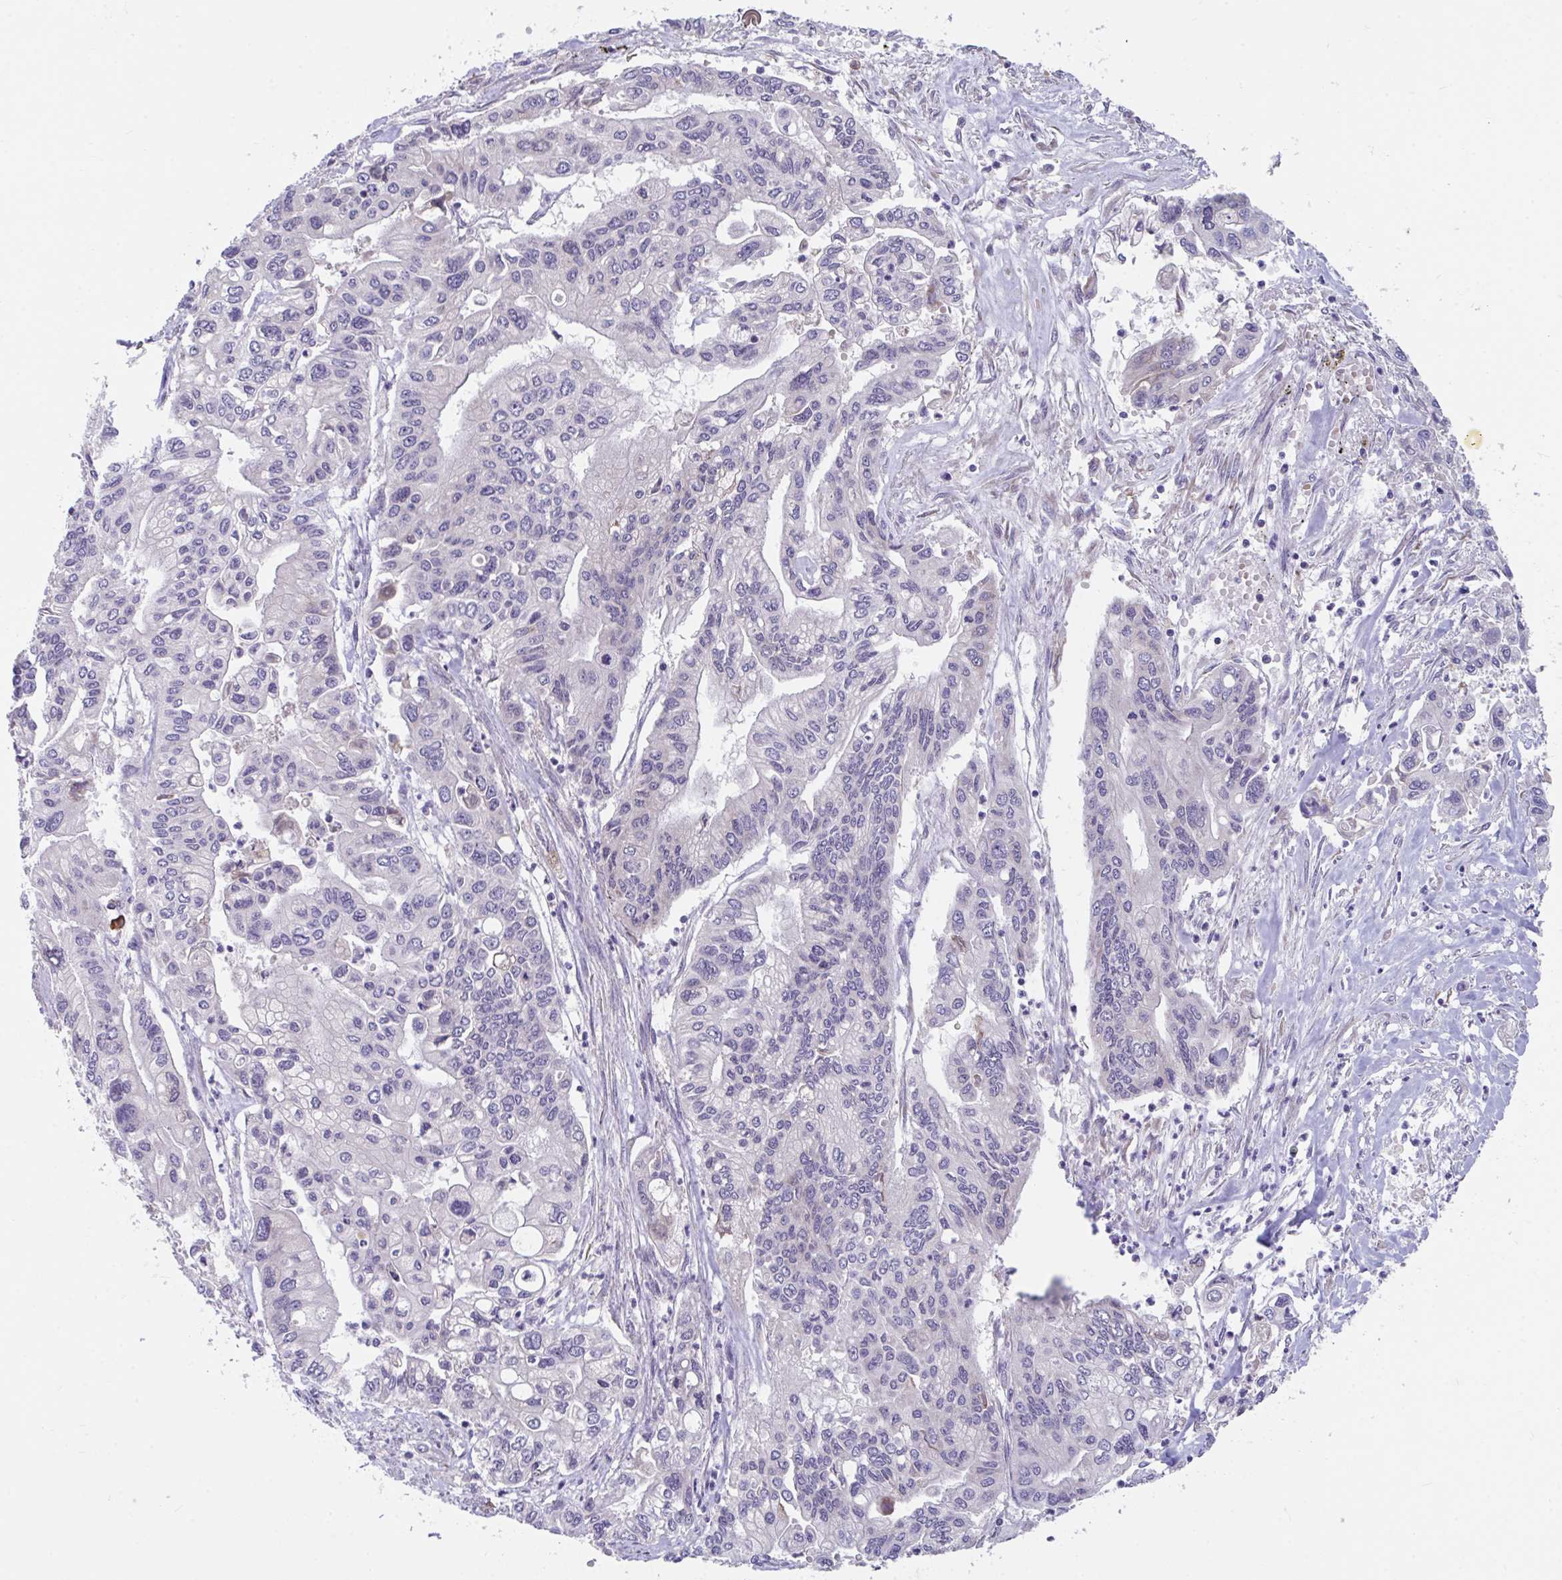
{"staining": {"intensity": "negative", "quantity": "none", "location": "none"}, "tissue": "pancreatic cancer", "cell_type": "Tumor cells", "image_type": "cancer", "snomed": [{"axis": "morphology", "description": "Adenocarcinoma, NOS"}, {"axis": "topography", "description": "Pancreas"}], "caption": "Tumor cells are negative for brown protein staining in pancreatic cancer.", "gene": "SUSD4", "patient": {"sex": "male", "age": 62}}